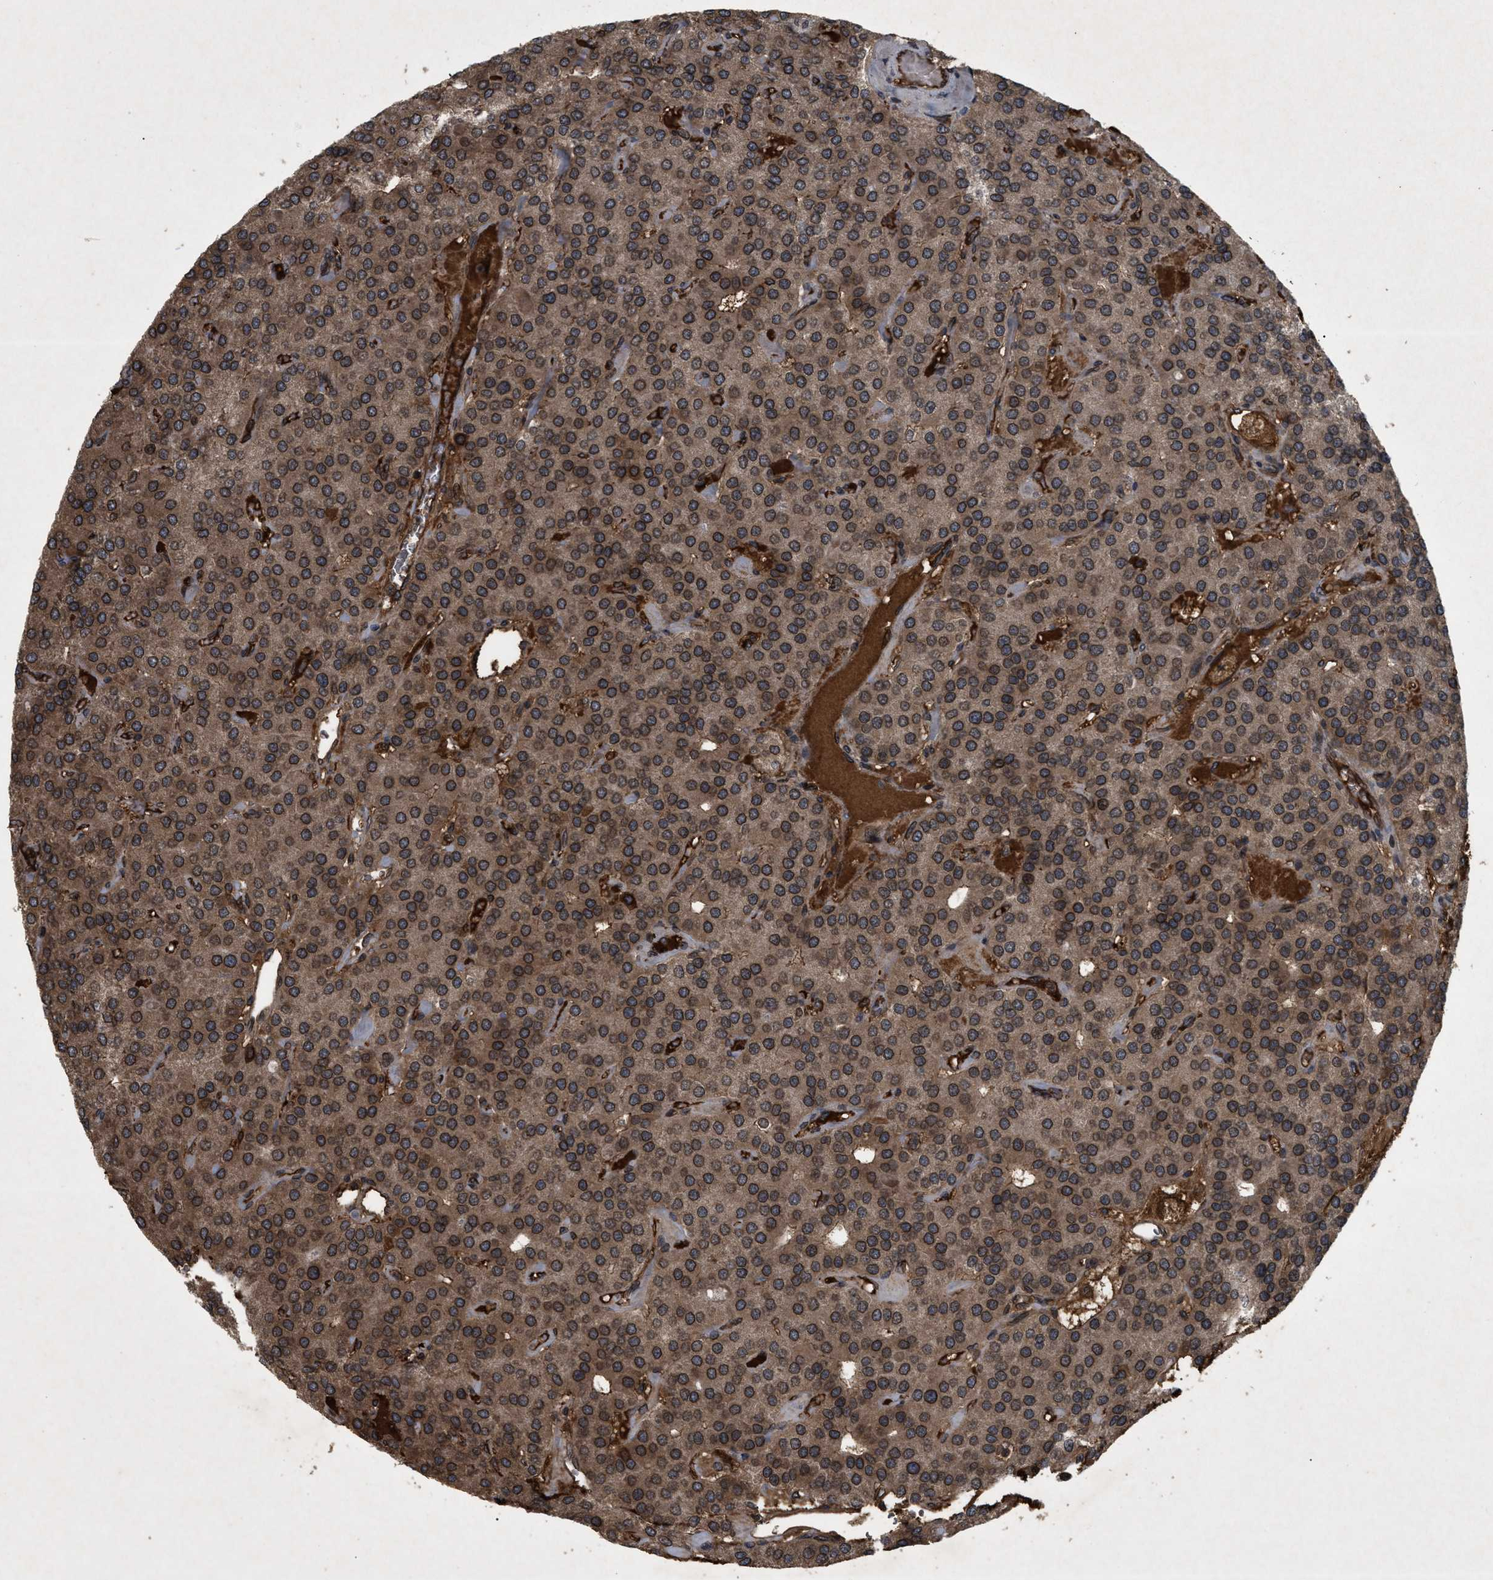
{"staining": {"intensity": "moderate", "quantity": ">75%", "location": "cytoplasmic/membranous,nuclear"}, "tissue": "parathyroid gland", "cell_type": "Glandular cells", "image_type": "normal", "snomed": [{"axis": "morphology", "description": "Normal tissue, NOS"}, {"axis": "morphology", "description": "Adenoma, NOS"}, {"axis": "topography", "description": "Parathyroid gland"}], "caption": "Benign parathyroid gland was stained to show a protein in brown. There is medium levels of moderate cytoplasmic/membranous,nuclear staining in about >75% of glandular cells. (IHC, brightfield microscopy, high magnification).", "gene": "CRY1", "patient": {"sex": "female", "age": 86}}